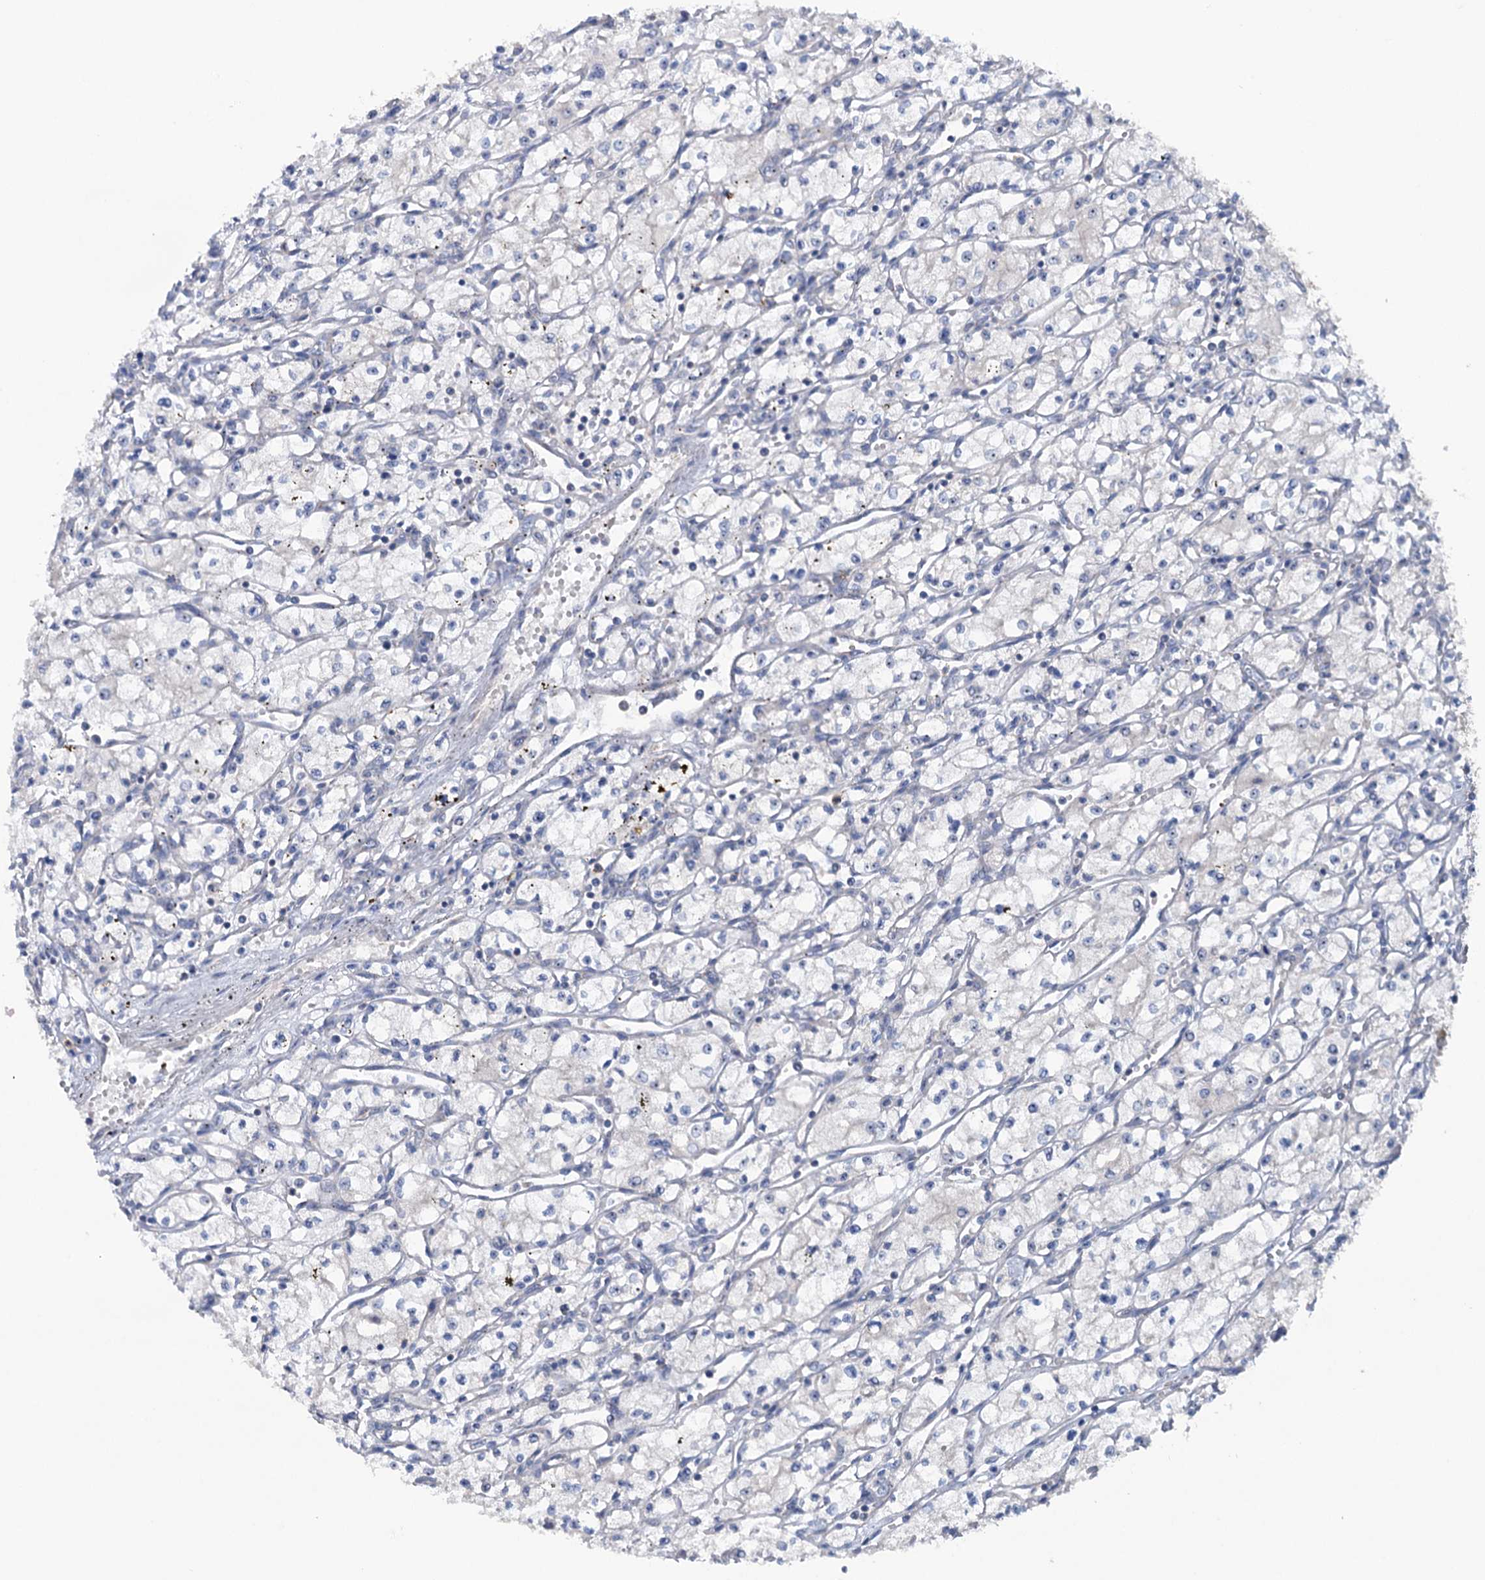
{"staining": {"intensity": "negative", "quantity": "none", "location": "none"}, "tissue": "renal cancer", "cell_type": "Tumor cells", "image_type": "cancer", "snomed": [{"axis": "morphology", "description": "Adenocarcinoma, NOS"}, {"axis": "topography", "description": "Kidney"}], "caption": "Immunohistochemistry (IHC) photomicrograph of neoplastic tissue: human renal cancer (adenocarcinoma) stained with DAB shows no significant protein staining in tumor cells. (DAB (3,3'-diaminobenzidine) immunohistochemistry visualized using brightfield microscopy, high magnification).", "gene": "HTR3B", "patient": {"sex": "male", "age": 59}}